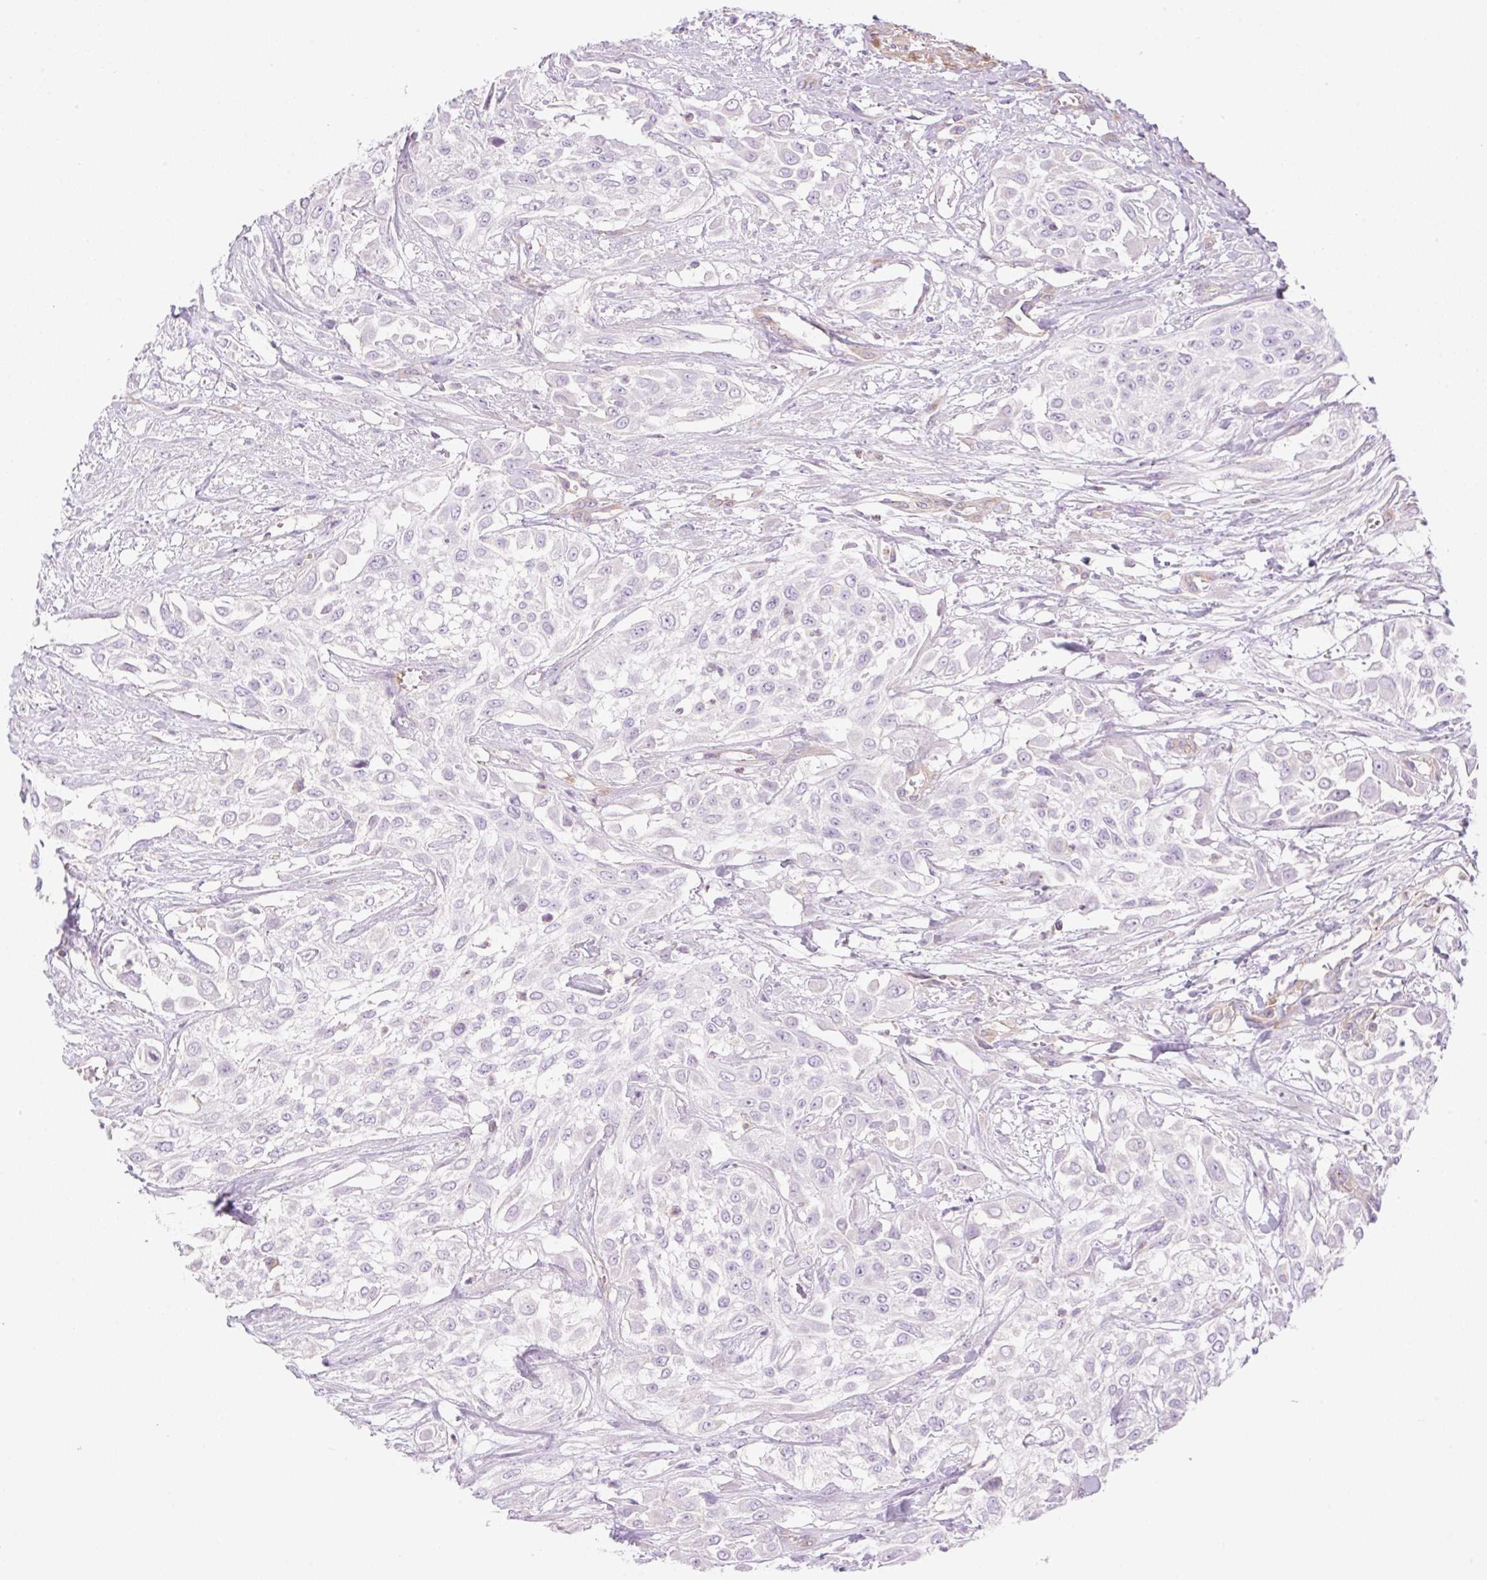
{"staining": {"intensity": "negative", "quantity": "none", "location": "none"}, "tissue": "urothelial cancer", "cell_type": "Tumor cells", "image_type": "cancer", "snomed": [{"axis": "morphology", "description": "Urothelial carcinoma, High grade"}, {"axis": "topography", "description": "Urinary bladder"}], "caption": "Immunohistochemistry (IHC) of human high-grade urothelial carcinoma reveals no staining in tumor cells.", "gene": "EHD3", "patient": {"sex": "male", "age": 57}}